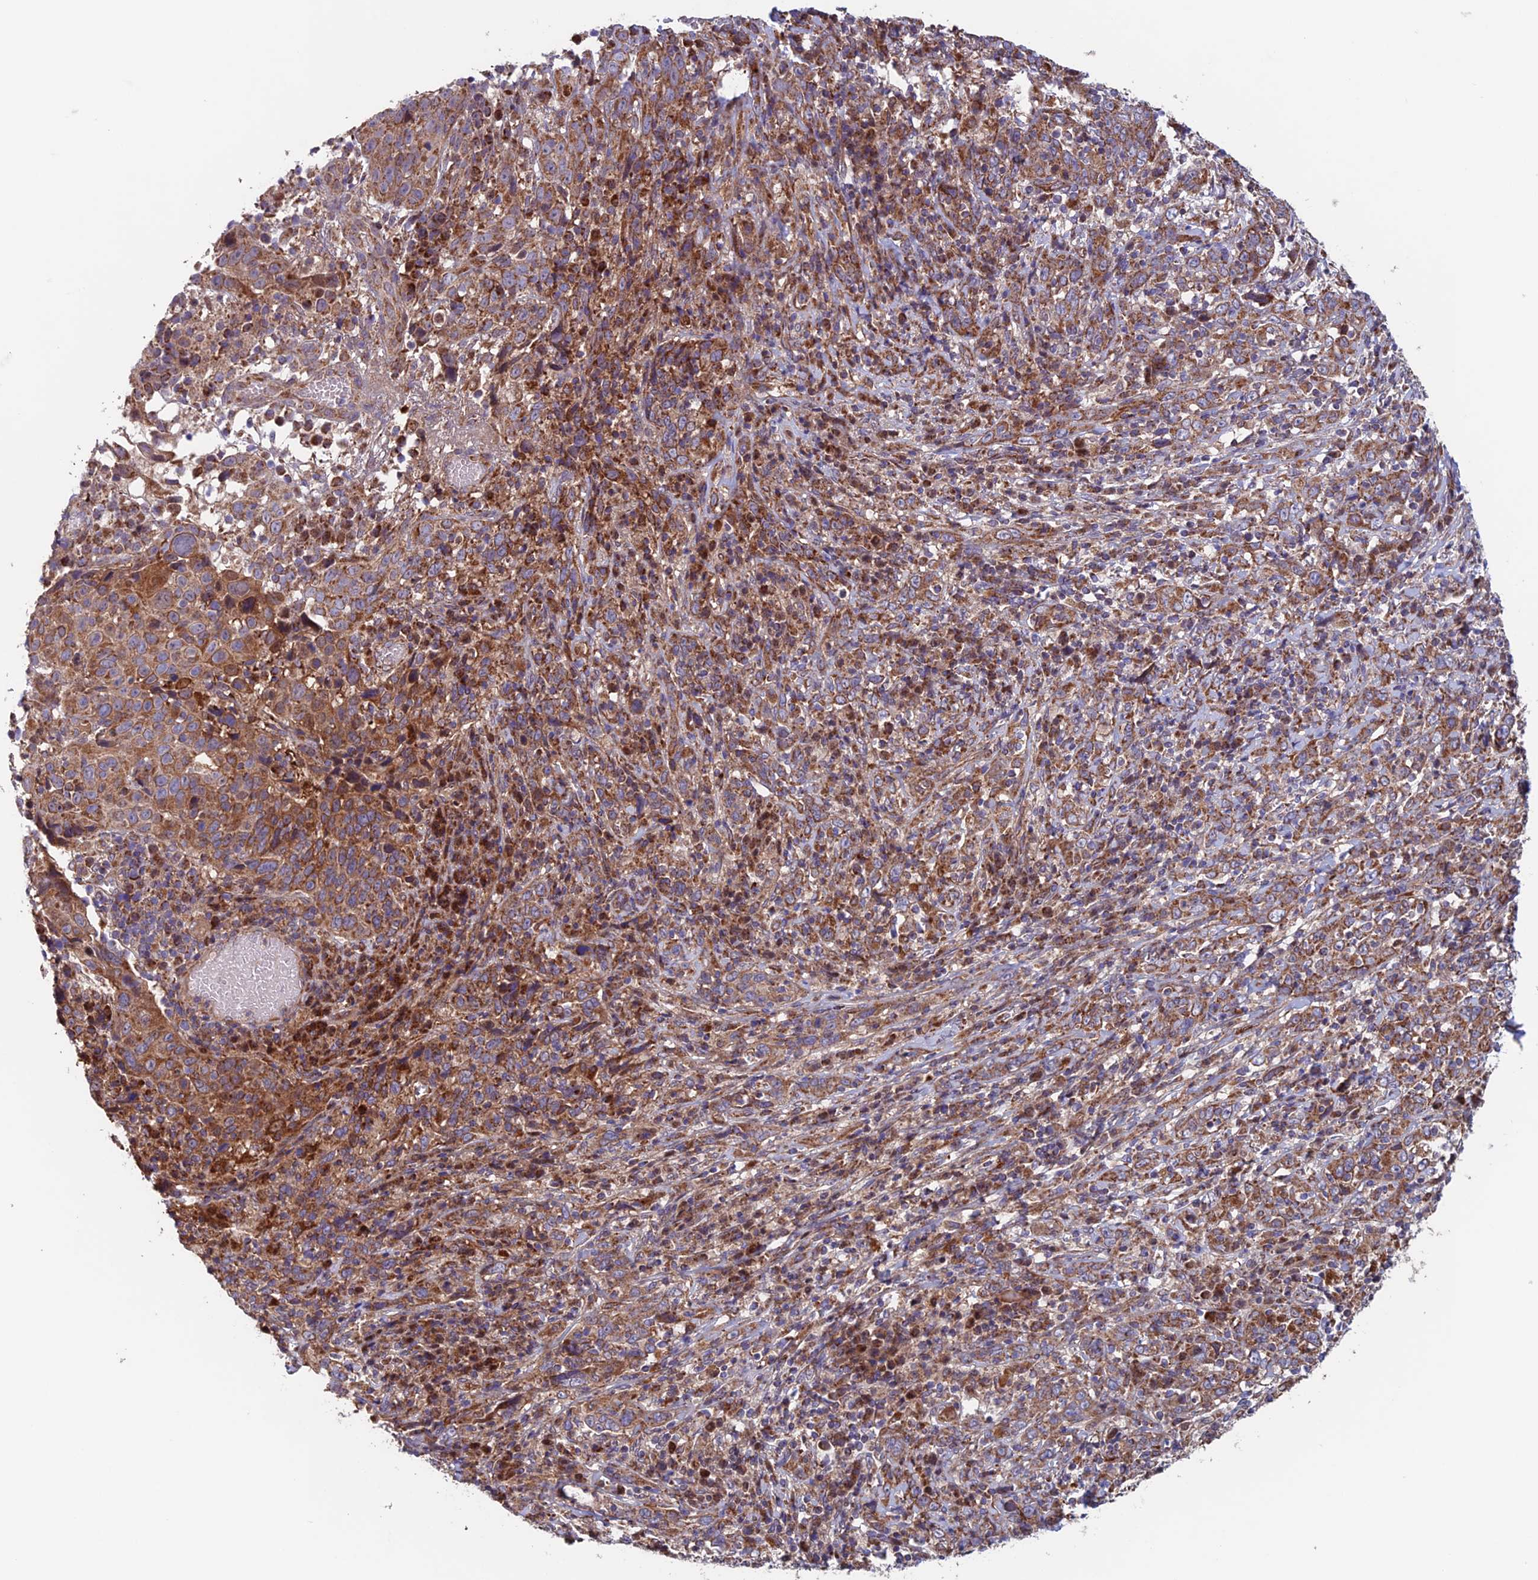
{"staining": {"intensity": "moderate", "quantity": ">75%", "location": "cytoplasmic/membranous"}, "tissue": "cervical cancer", "cell_type": "Tumor cells", "image_type": "cancer", "snomed": [{"axis": "morphology", "description": "Squamous cell carcinoma, NOS"}, {"axis": "topography", "description": "Cervix"}], "caption": "Protein staining of cervical cancer tissue demonstrates moderate cytoplasmic/membranous staining in approximately >75% of tumor cells.", "gene": "MRPL1", "patient": {"sex": "female", "age": 46}}